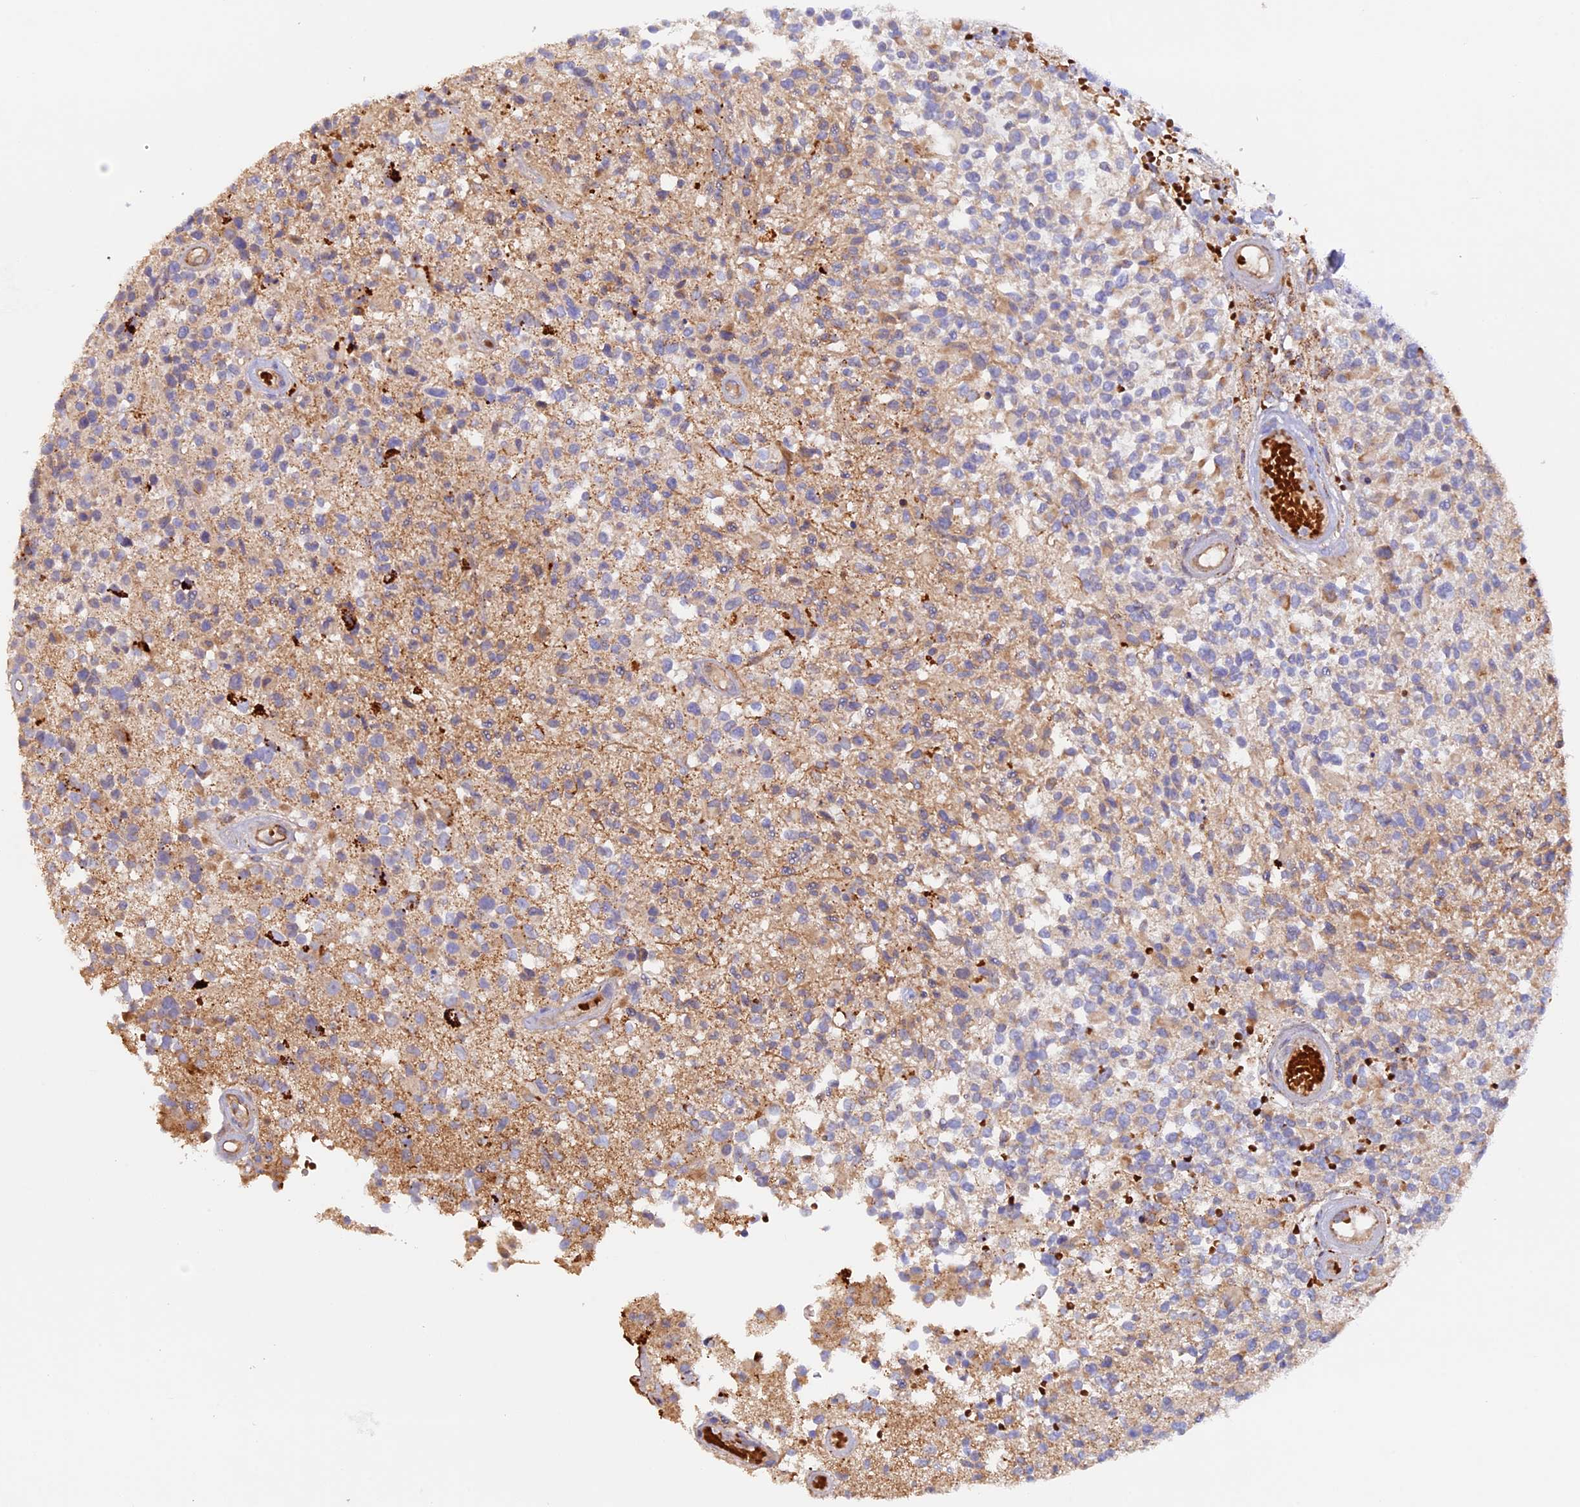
{"staining": {"intensity": "weak", "quantity": "<25%", "location": "cytoplasmic/membranous"}, "tissue": "glioma", "cell_type": "Tumor cells", "image_type": "cancer", "snomed": [{"axis": "morphology", "description": "Glioma, malignant, High grade"}, {"axis": "morphology", "description": "Glioblastoma, NOS"}, {"axis": "topography", "description": "Brain"}], "caption": "The histopathology image exhibits no significant positivity in tumor cells of glioma. Brightfield microscopy of IHC stained with DAB (3,3'-diaminobenzidine) (brown) and hematoxylin (blue), captured at high magnification.", "gene": "DUS3L", "patient": {"sex": "male", "age": 60}}